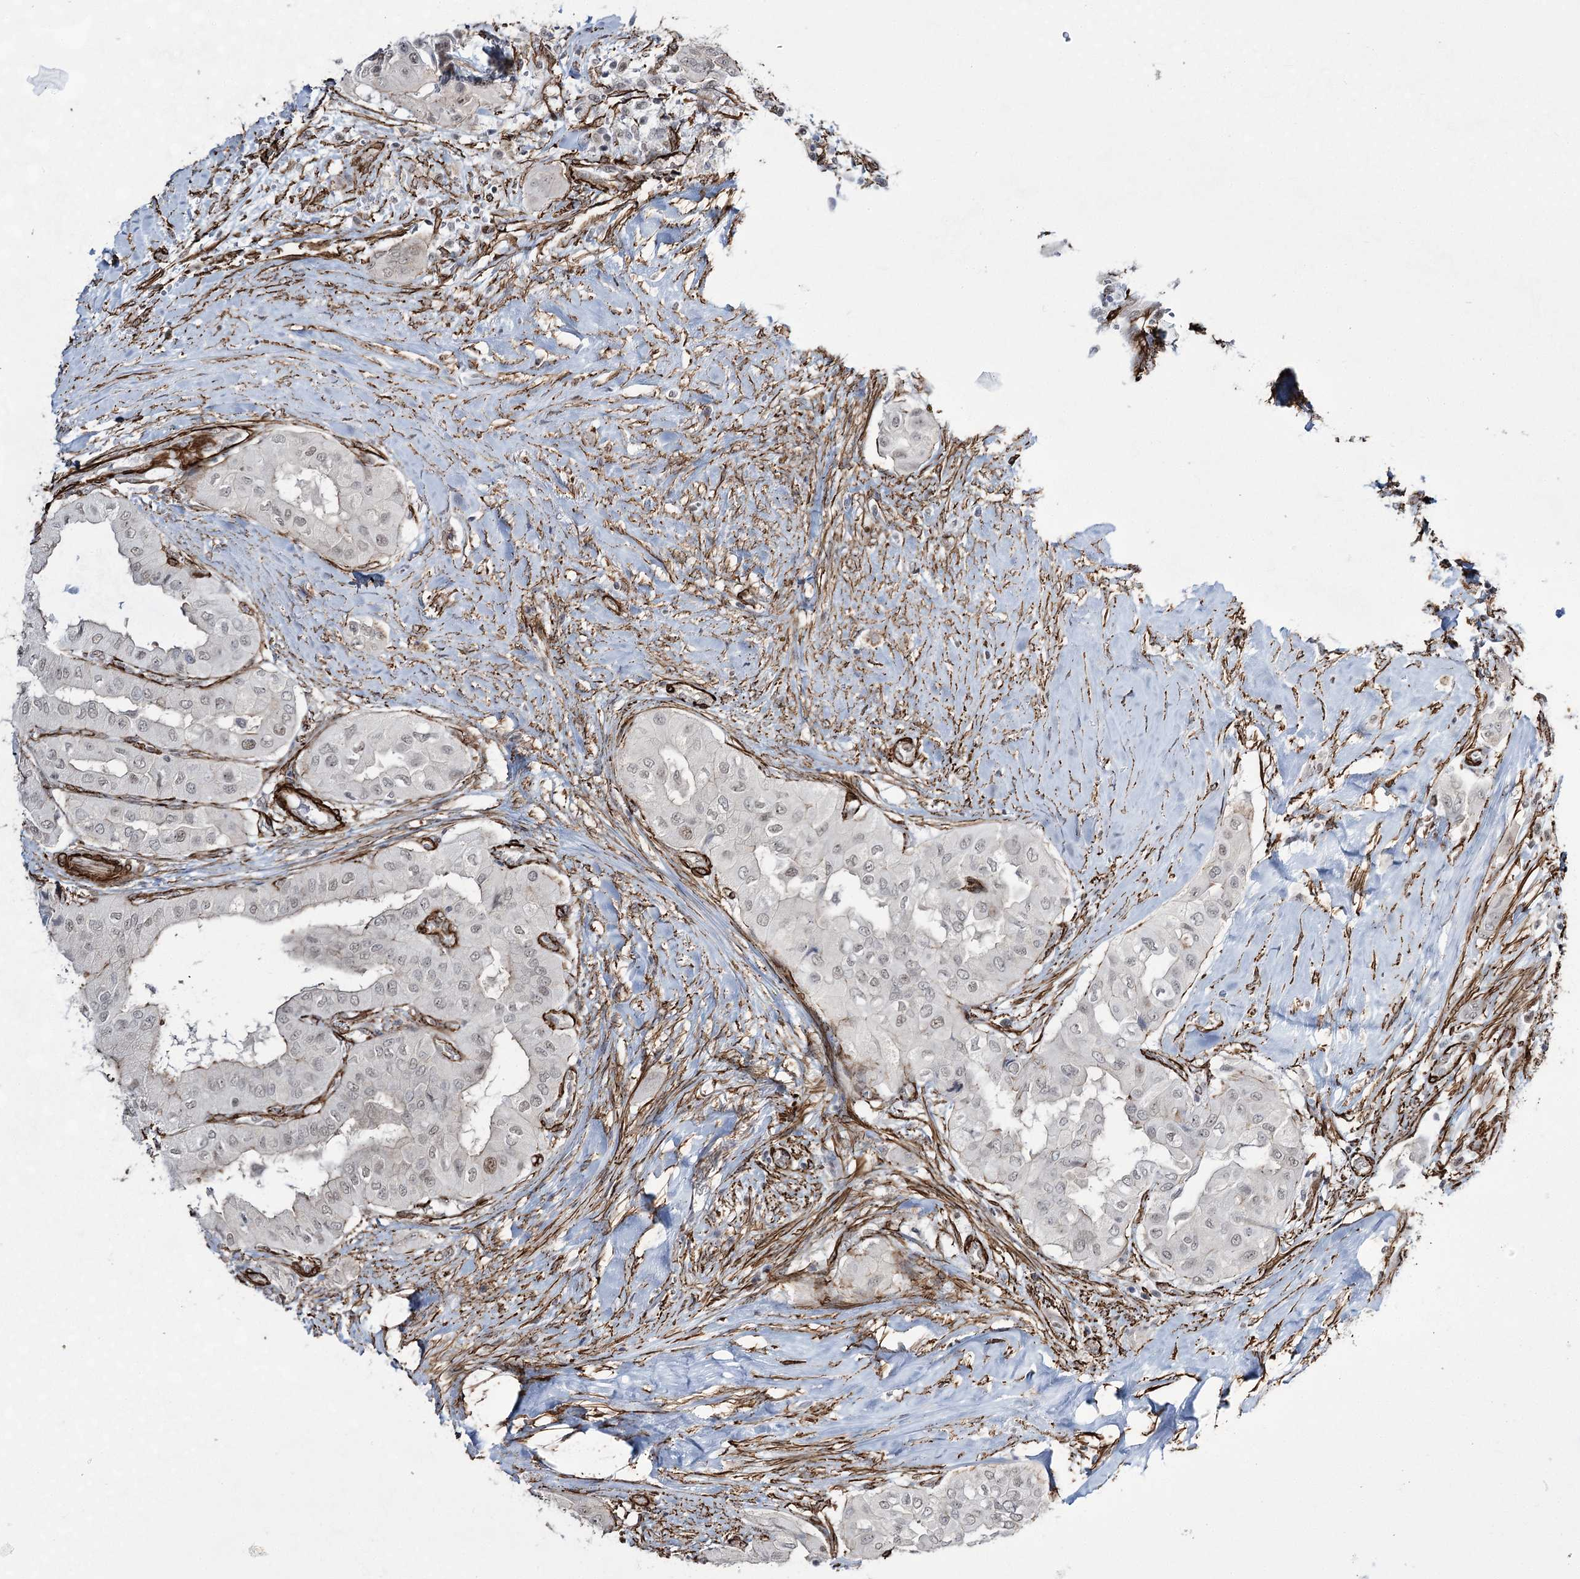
{"staining": {"intensity": "negative", "quantity": "none", "location": "none"}, "tissue": "thyroid cancer", "cell_type": "Tumor cells", "image_type": "cancer", "snomed": [{"axis": "morphology", "description": "Papillary adenocarcinoma, NOS"}, {"axis": "topography", "description": "Thyroid gland"}], "caption": "DAB immunohistochemical staining of papillary adenocarcinoma (thyroid) displays no significant staining in tumor cells. (DAB immunohistochemistry with hematoxylin counter stain).", "gene": "CWF19L1", "patient": {"sex": "female", "age": 59}}